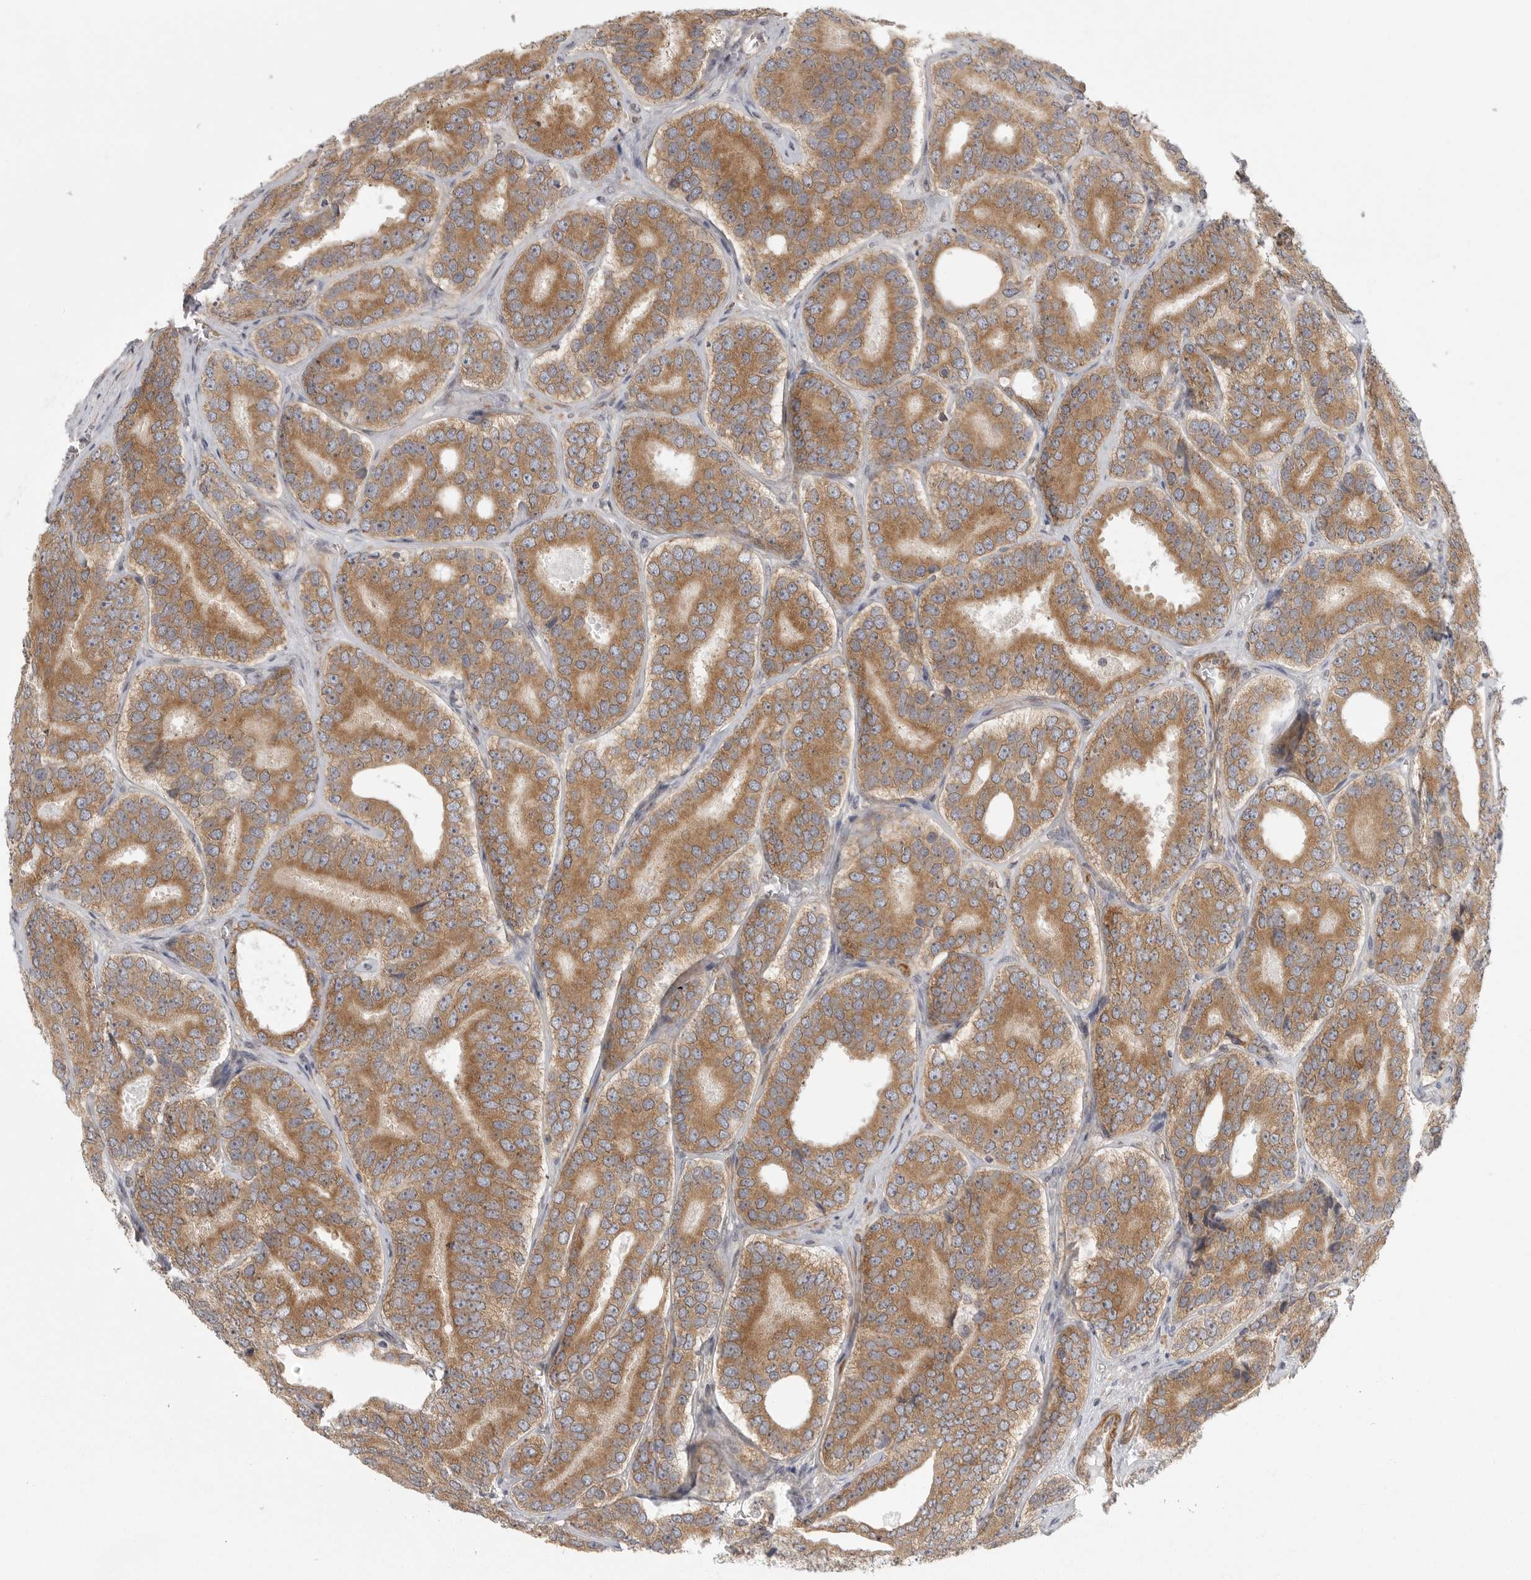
{"staining": {"intensity": "moderate", "quantity": ">75%", "location": "cytoplasmic/membranous"}, "tissue": "prostate cancer", "cell_type": "Tumor cells", "image_type": "cancer", "snomed": [{"axis": "morphology", "description": "Adenocarcinoma, High grade"}, {"axis": "topography", "description": "Prostate"}], "caption": "Human high-grade adenocarcinoma (prostate) stained with a brown dye demonstrates moderate cytoplasmic/membranous positive positivity in about >75% of tumor cells.", "gene": "CERS2", "patient": {"sex": "male", "age": 56}}